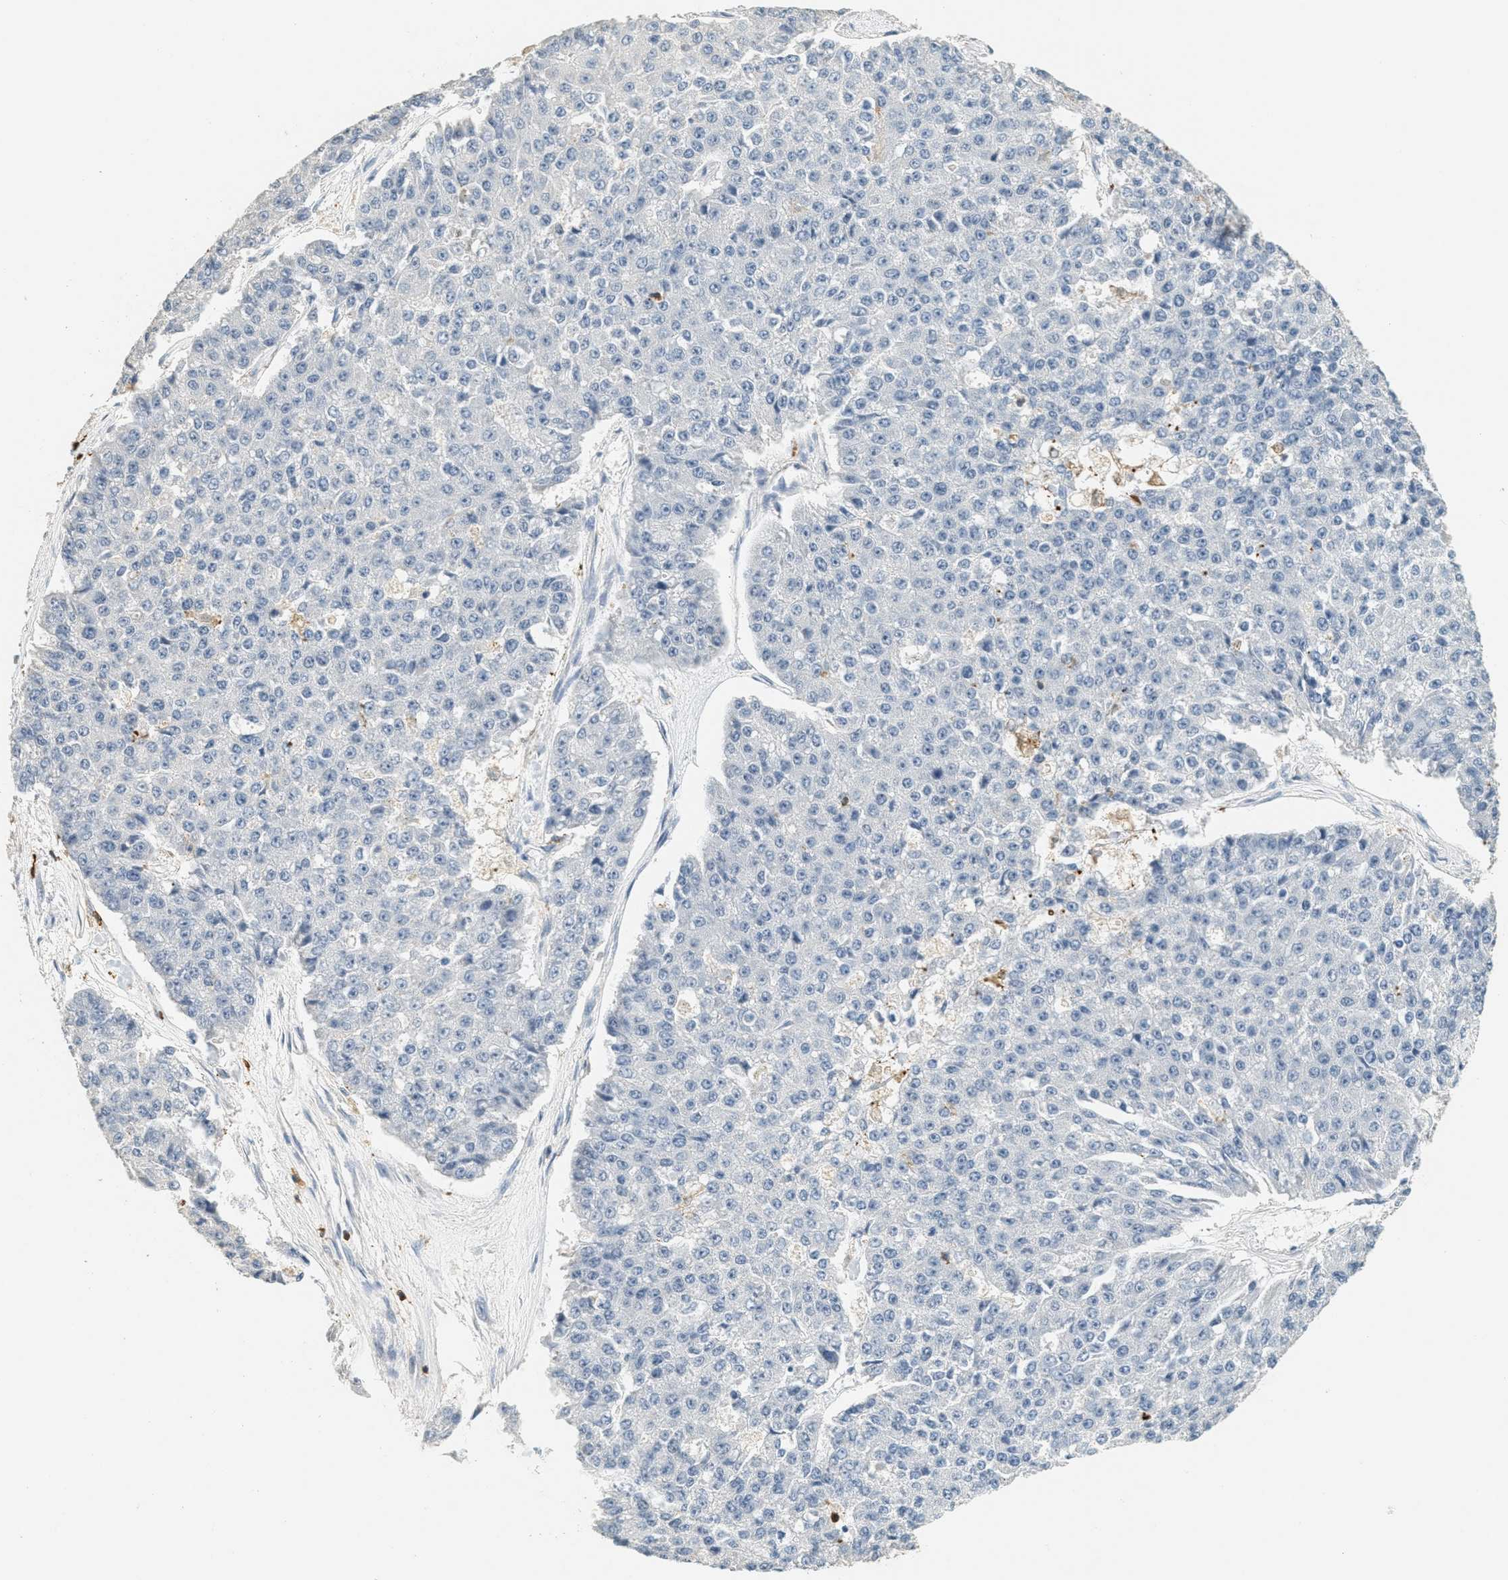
{"staining": {"intensity": "negative", "quantity": "none", "location": "none"}, "tissue": "pancreatic cancer", "cell_type": "Tumor cells", "image_type": "cancer", "snomed": [{"axis": "morphology", "description": "Adenocarcinoma, NOS"}, {"axis": "topography", "description": "Pancreas"}], "caption": "Pancreatic adenocarcinoma was stained to show a protein in brown. There is no significant positivity in tumor cells.", "gene": "LSP1", "patient": {"sex": "male", "age": 50}}